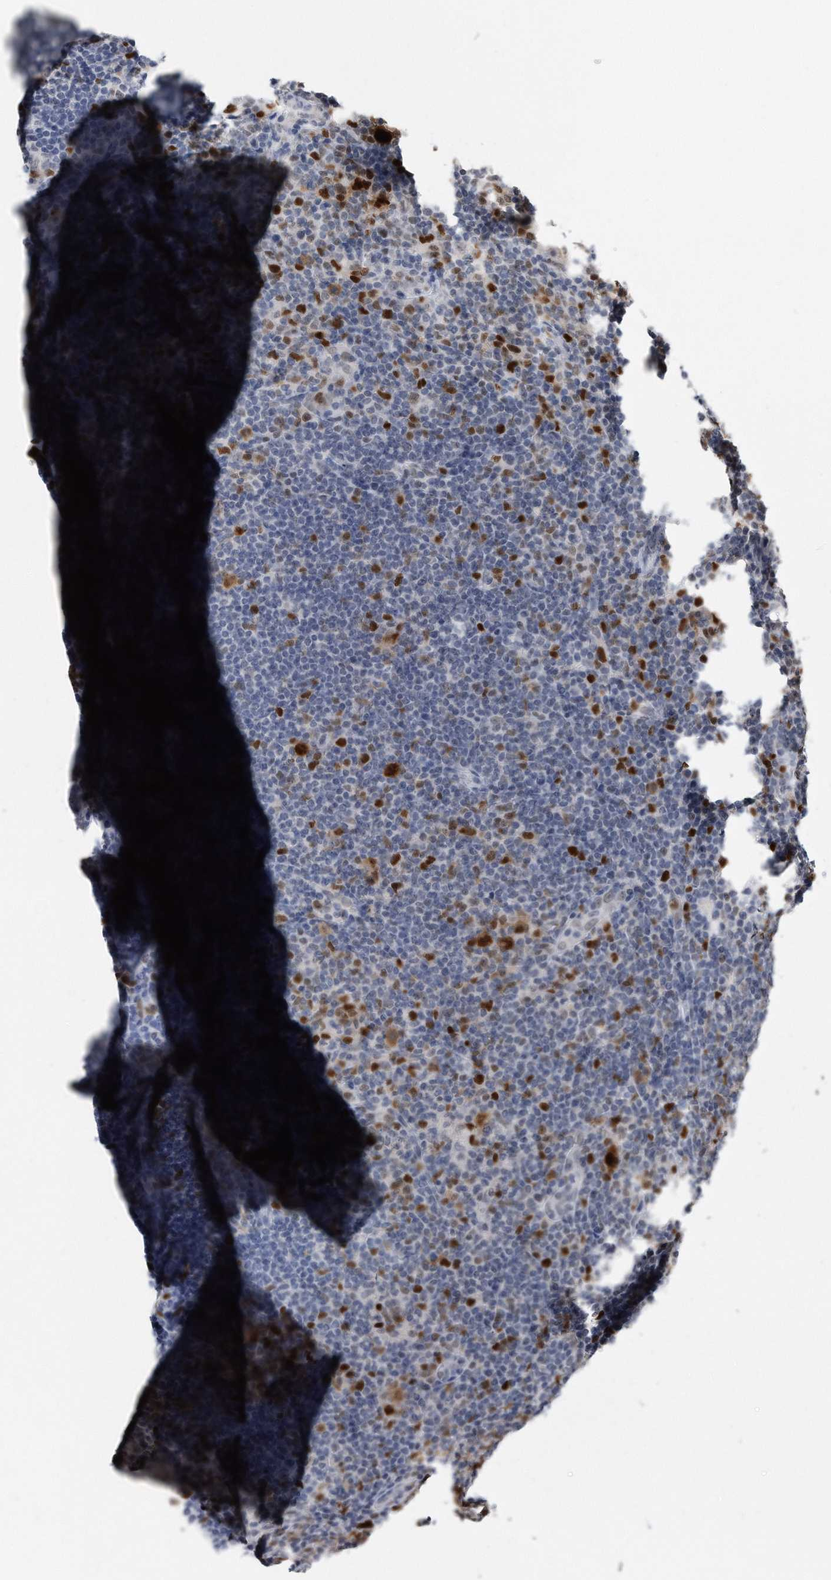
{"staining": {"intensity": "strong", "quantity": ">75%", "location": "nuclear"}, "tissue": "lymphoma", "cell_type": "Tumor cells", "image_type": "cancer", "snomed": [{"axis": "morphology", "description": "Hodgkin's disease, NOS"}, {"axis": "topography", "description": "Lymph node"}], "caption": "Hodgkin's disease was stained to show a protein in brown. There is high levels of strong nuclear staining in about >75% of tumor cells.", "gene": "PCNA", "patient": {"sex": "female", "age": 57}}